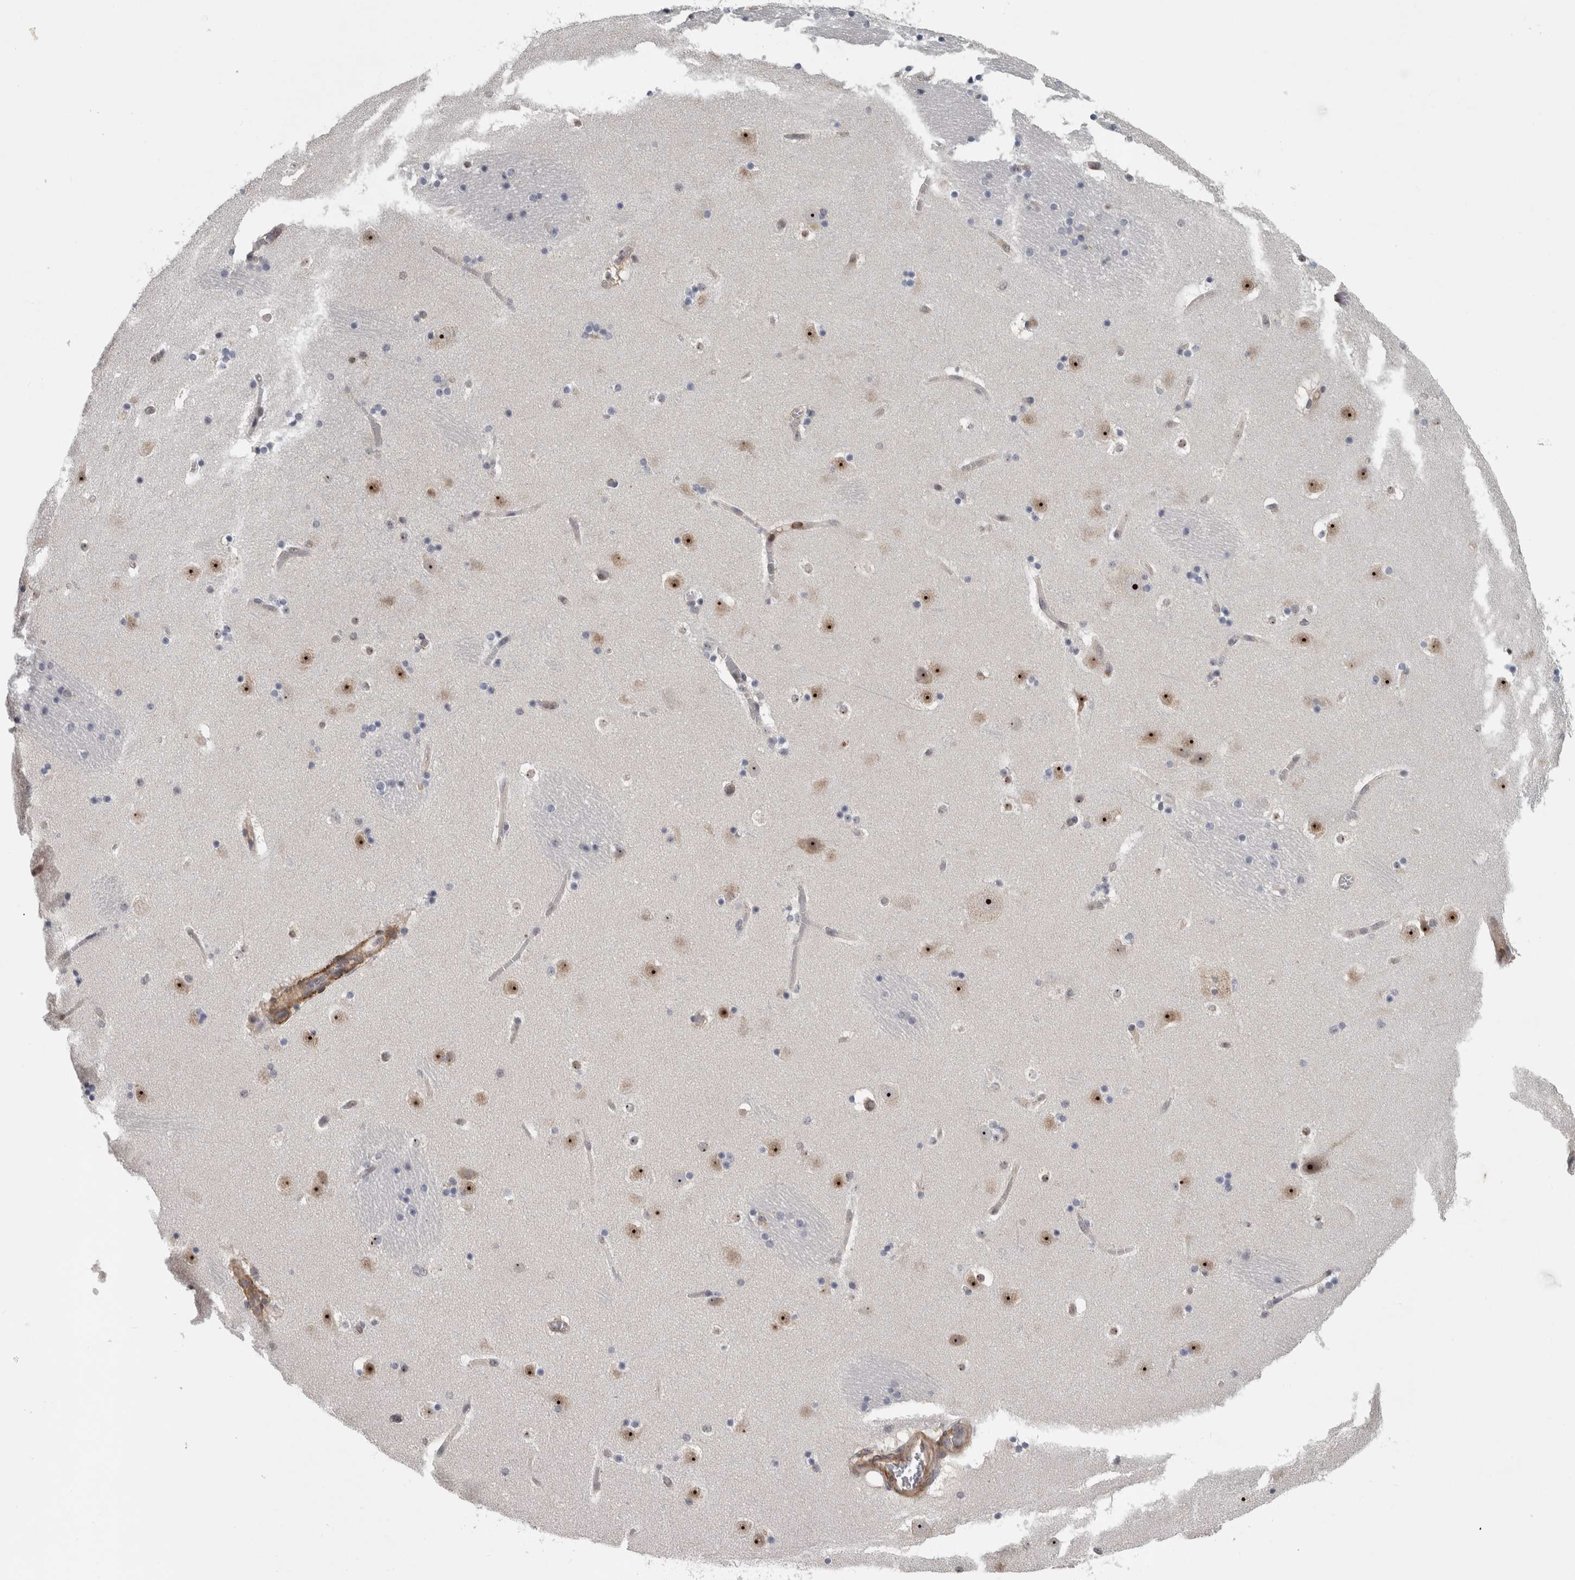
{"staining": {"intensity": "weak", "quantity": "<25%", "location": "nuclear"}, "tissue": "caudate", "cell_type": "Glial cells", "image_type": "normal", "snomed": [{"axis": "morphology", "description": "Normal tissue, NOS"}, {"axis": "topography", "description": "Lateral ventricle wall"}], "caption": "High power microscopy micrograph of an immunohistochemistry (IHC) photomicrograph of benign caudate, revealing no significant staining in glial cells.", "gene": "TDRD7", "patient": {"sex": "male", "age": 45}}